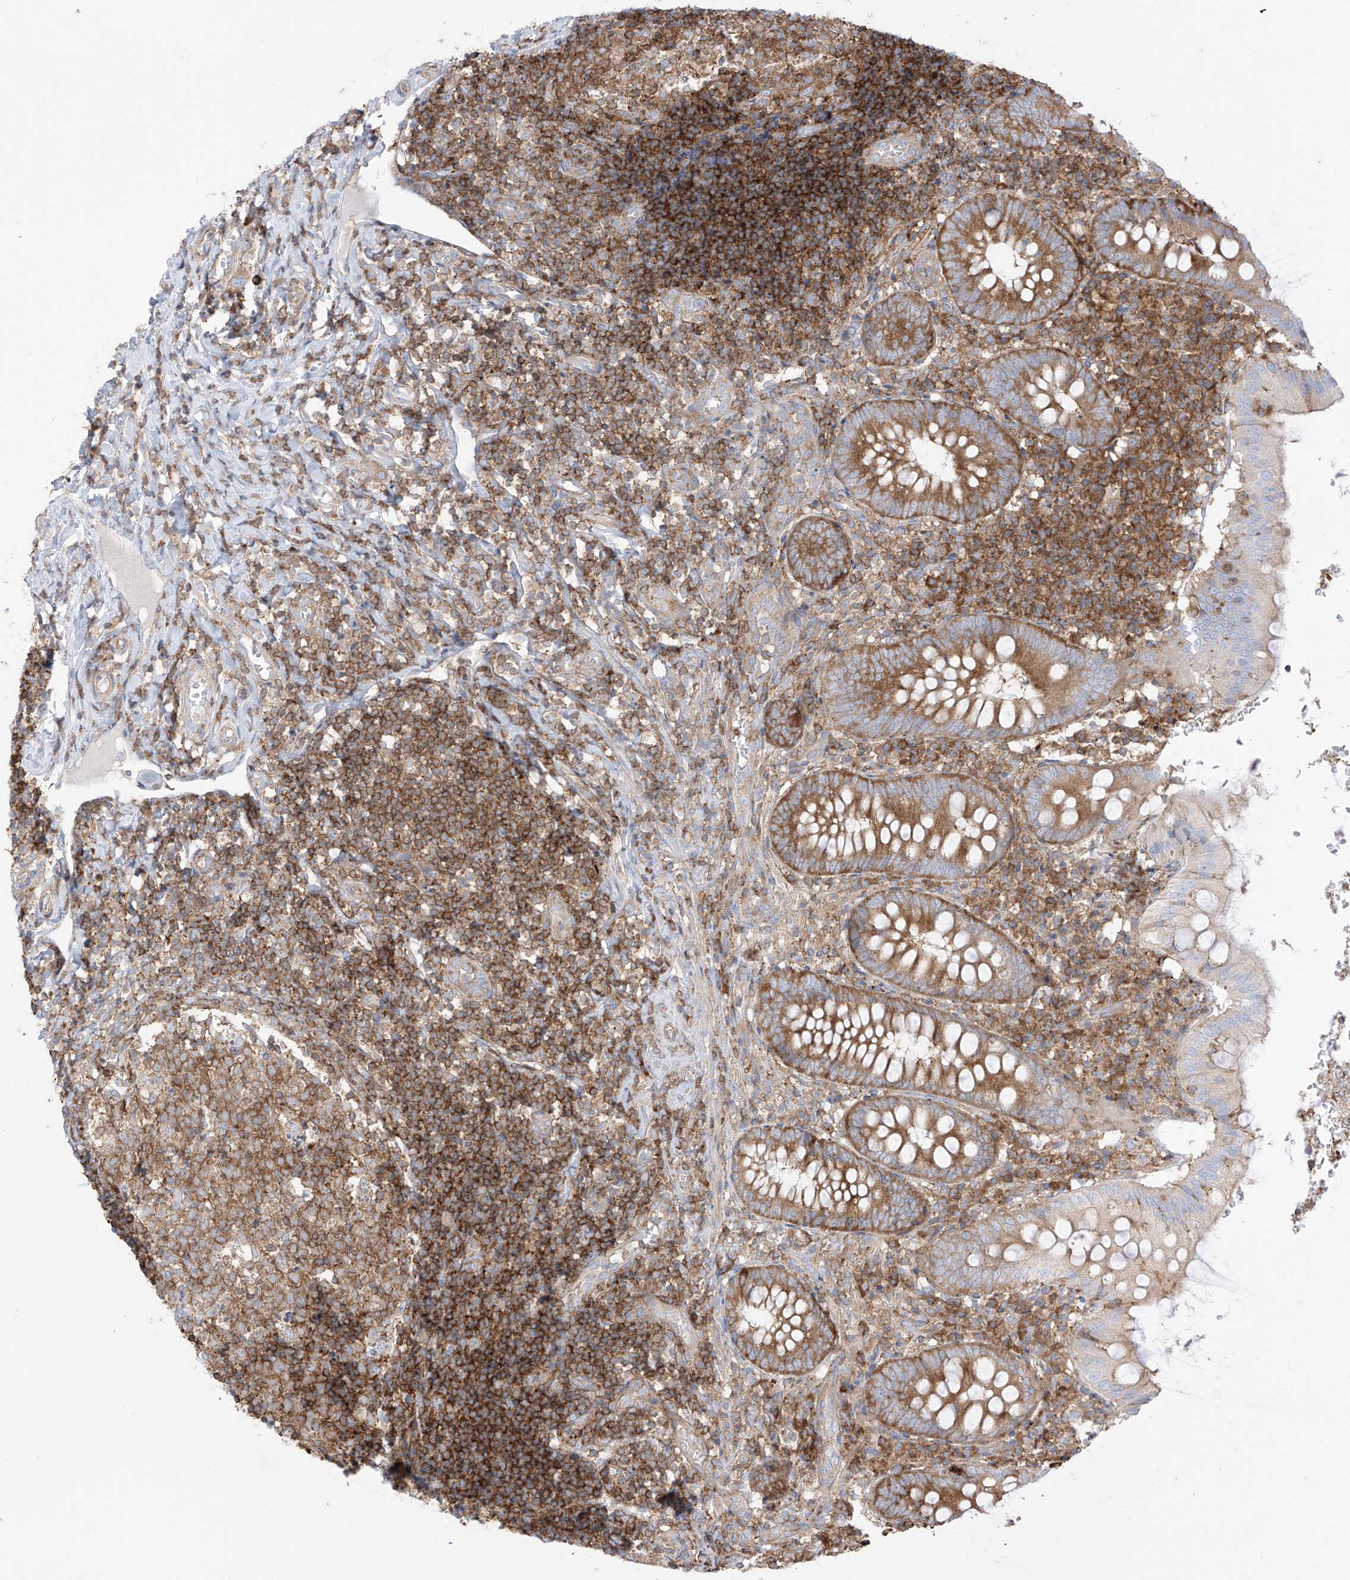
{"staining": {"intensity": "strong", "quantity": ">75%", "location": "cytoplasmic/membranous"}, "tissue": "appendix", "cell_type": "Glandular cells", "image_type": "normal", "snomed": [{"axis": "morphology", "description": "Normal tissue, NOS"}, {"axis": "topography", "description": "Appendix"}], "caption": "Benign appendix demonstrates strong cytoplasmic/membranous expression in approximately >75% of glandular cells Immunohistochemistry (ihc) stains the protein in brown and the nuclei are stained blue..", "gene": "XKR3", "patient": {"sex": "male", "age": 8}}